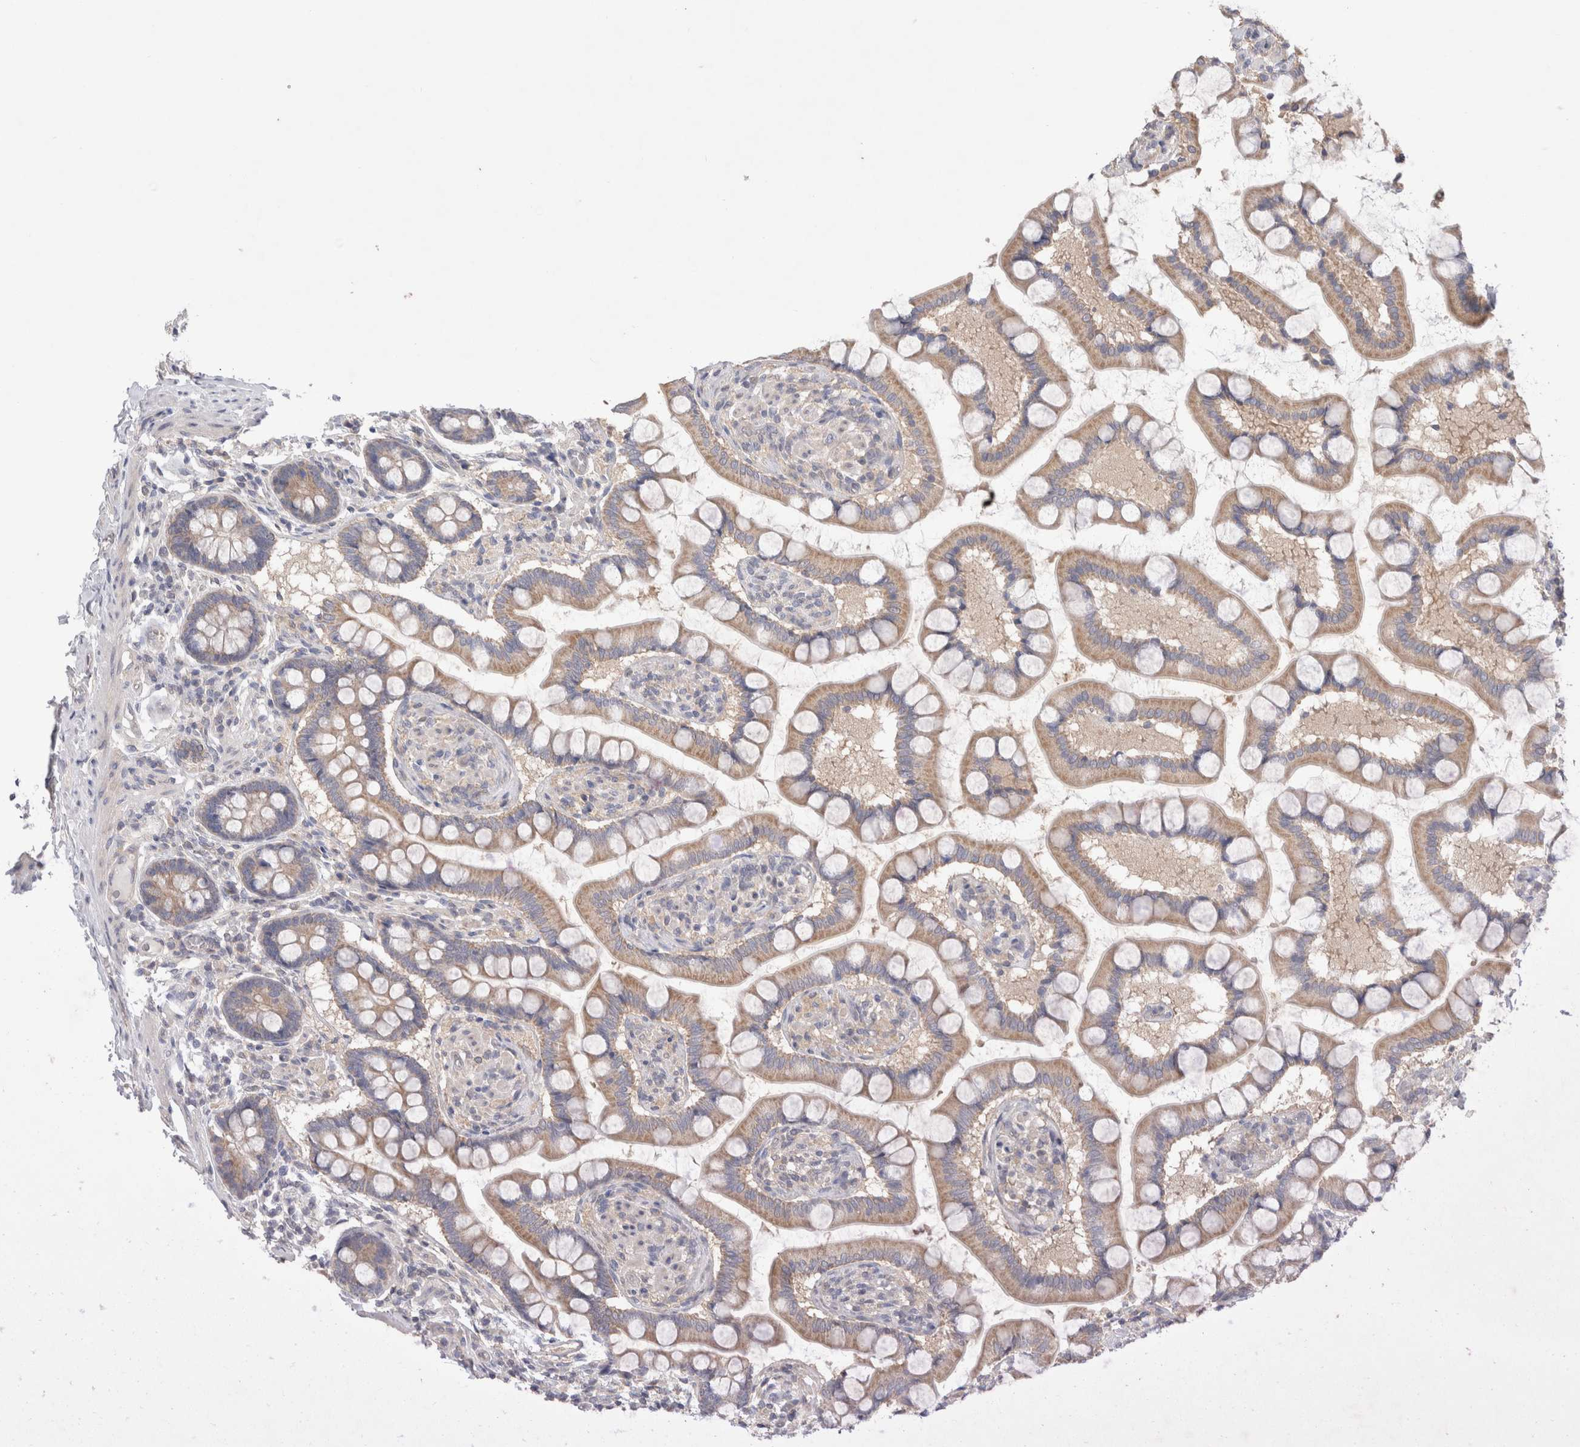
{"staining": {"intensity": "weak", "quantity": ">75%", "location": "cytoplasmic/membranous"}, "tissue": "small intestine", "cell_type": "Glandular cells", "image_type": "normal", "snomed": [{"axis": "morphology", "description": "Normal tissue, NOS"}, {"axis": "topography", "description": "Small intestine"}], "caption": "The photomicrograph exhibits immunohistochemical staining of normal small intestine. There is weak cytoplasmic/membranous positivity is present in about >75% of glandular cells. Using DAB (3,3'-diaminobenzidine) (brown) and hematoxylin (blue) stains, captured at high magnification using brightfield microscopy.", "gene": "IFT74", "patient": {"sex": "male", "age": 41}}